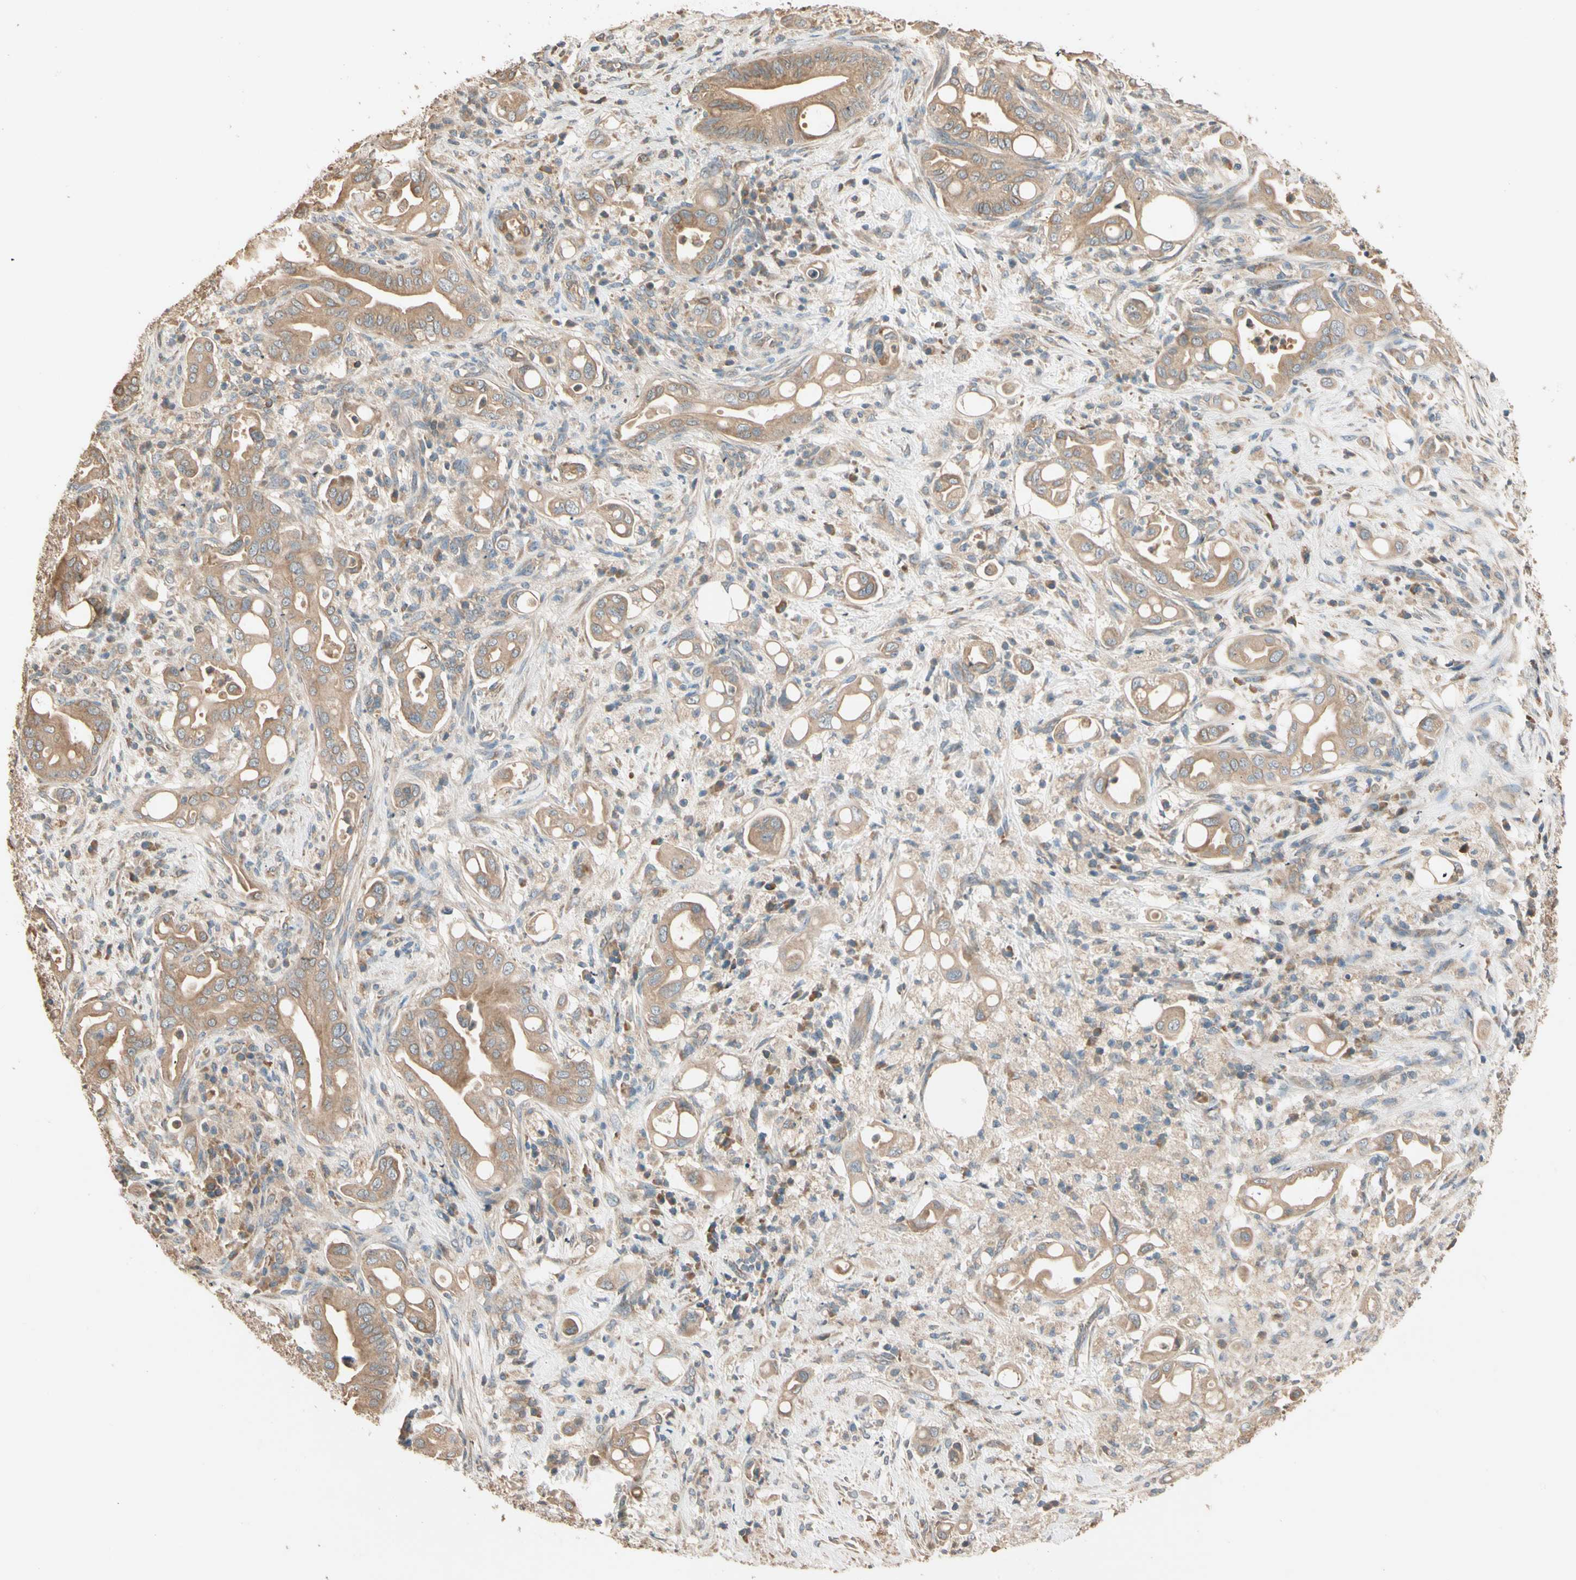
{"staining": {"intensity": "weak", "quantity": ">75%", "location": "cytoplasmic/membranous"}, "tissue": "liver cancer", "cell_type": "Tumor cells", "image_type": "cancer", "snomed": [{"axis": "morphology", "description": "Cholangiocarcinoma"}, {"axis": "topography", "description": "Liver"}], "caption": "Protein staining of cholangiocarcinoma (liver) tissue demonstrates weak cytoplasmic/membranous staining in about >75% of tumor cells.", "gene": "TNFRSF21", "patient": {"sex": "female", "age": 68}}